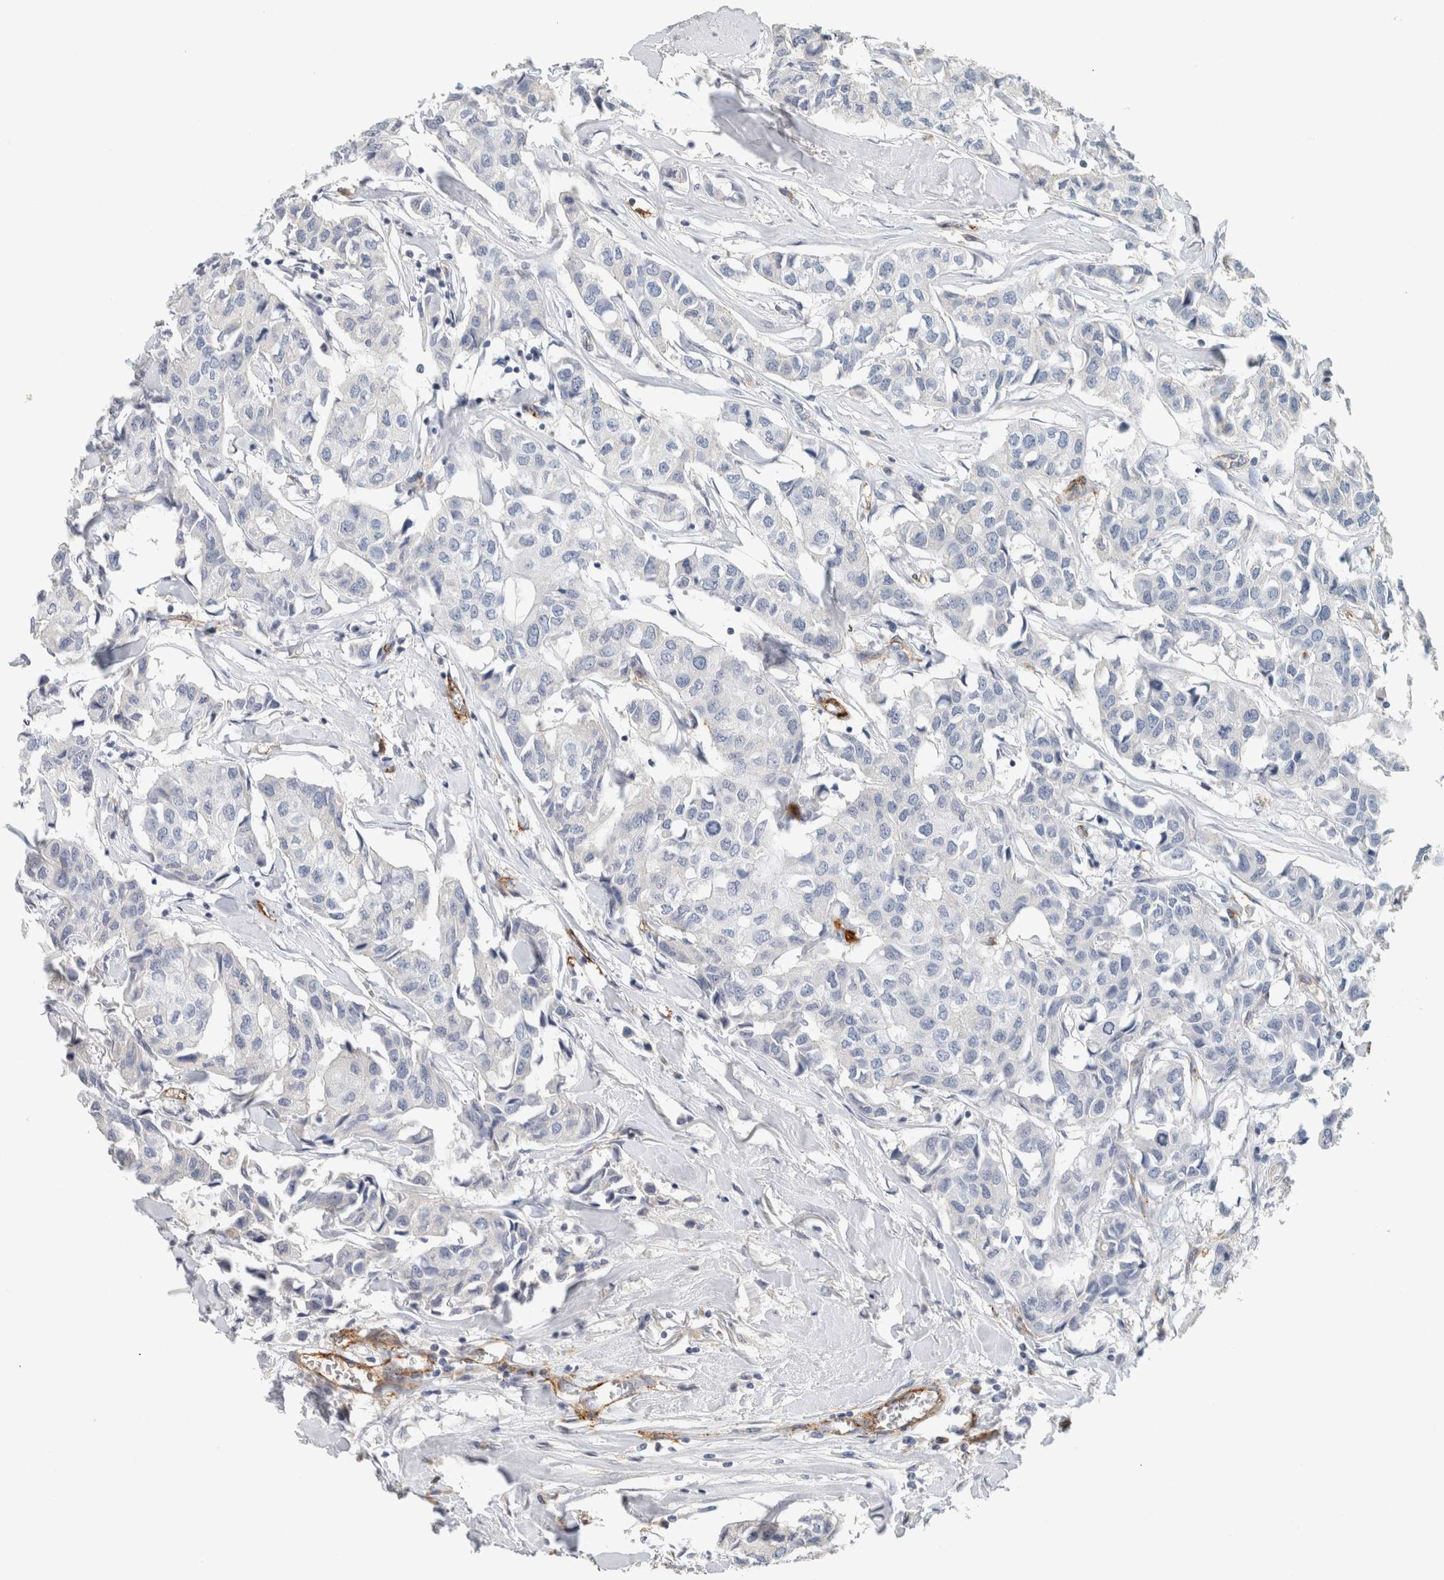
{"staining": {"intensity": "moderate", "quantity": "<25%", "location": "cytoplasmic/membranous"}, "tissue": "breast cancer", "cell_type": "Tumor cells", "image_type": "cancer", "snomed": [{"axis": "morphology", "description": "Duct carcinoma"}, {"axis": "topography", "description": "Breast"}], "caption": "Immunohistochemistry (IHC) of human intraductal carcinoma (breast) reveals low levels of moderate cytoplasmic/membranous expression in about <25% of tumor cells.", "gene": "CD36", "patient": {"sex": "female", "age": 80}}